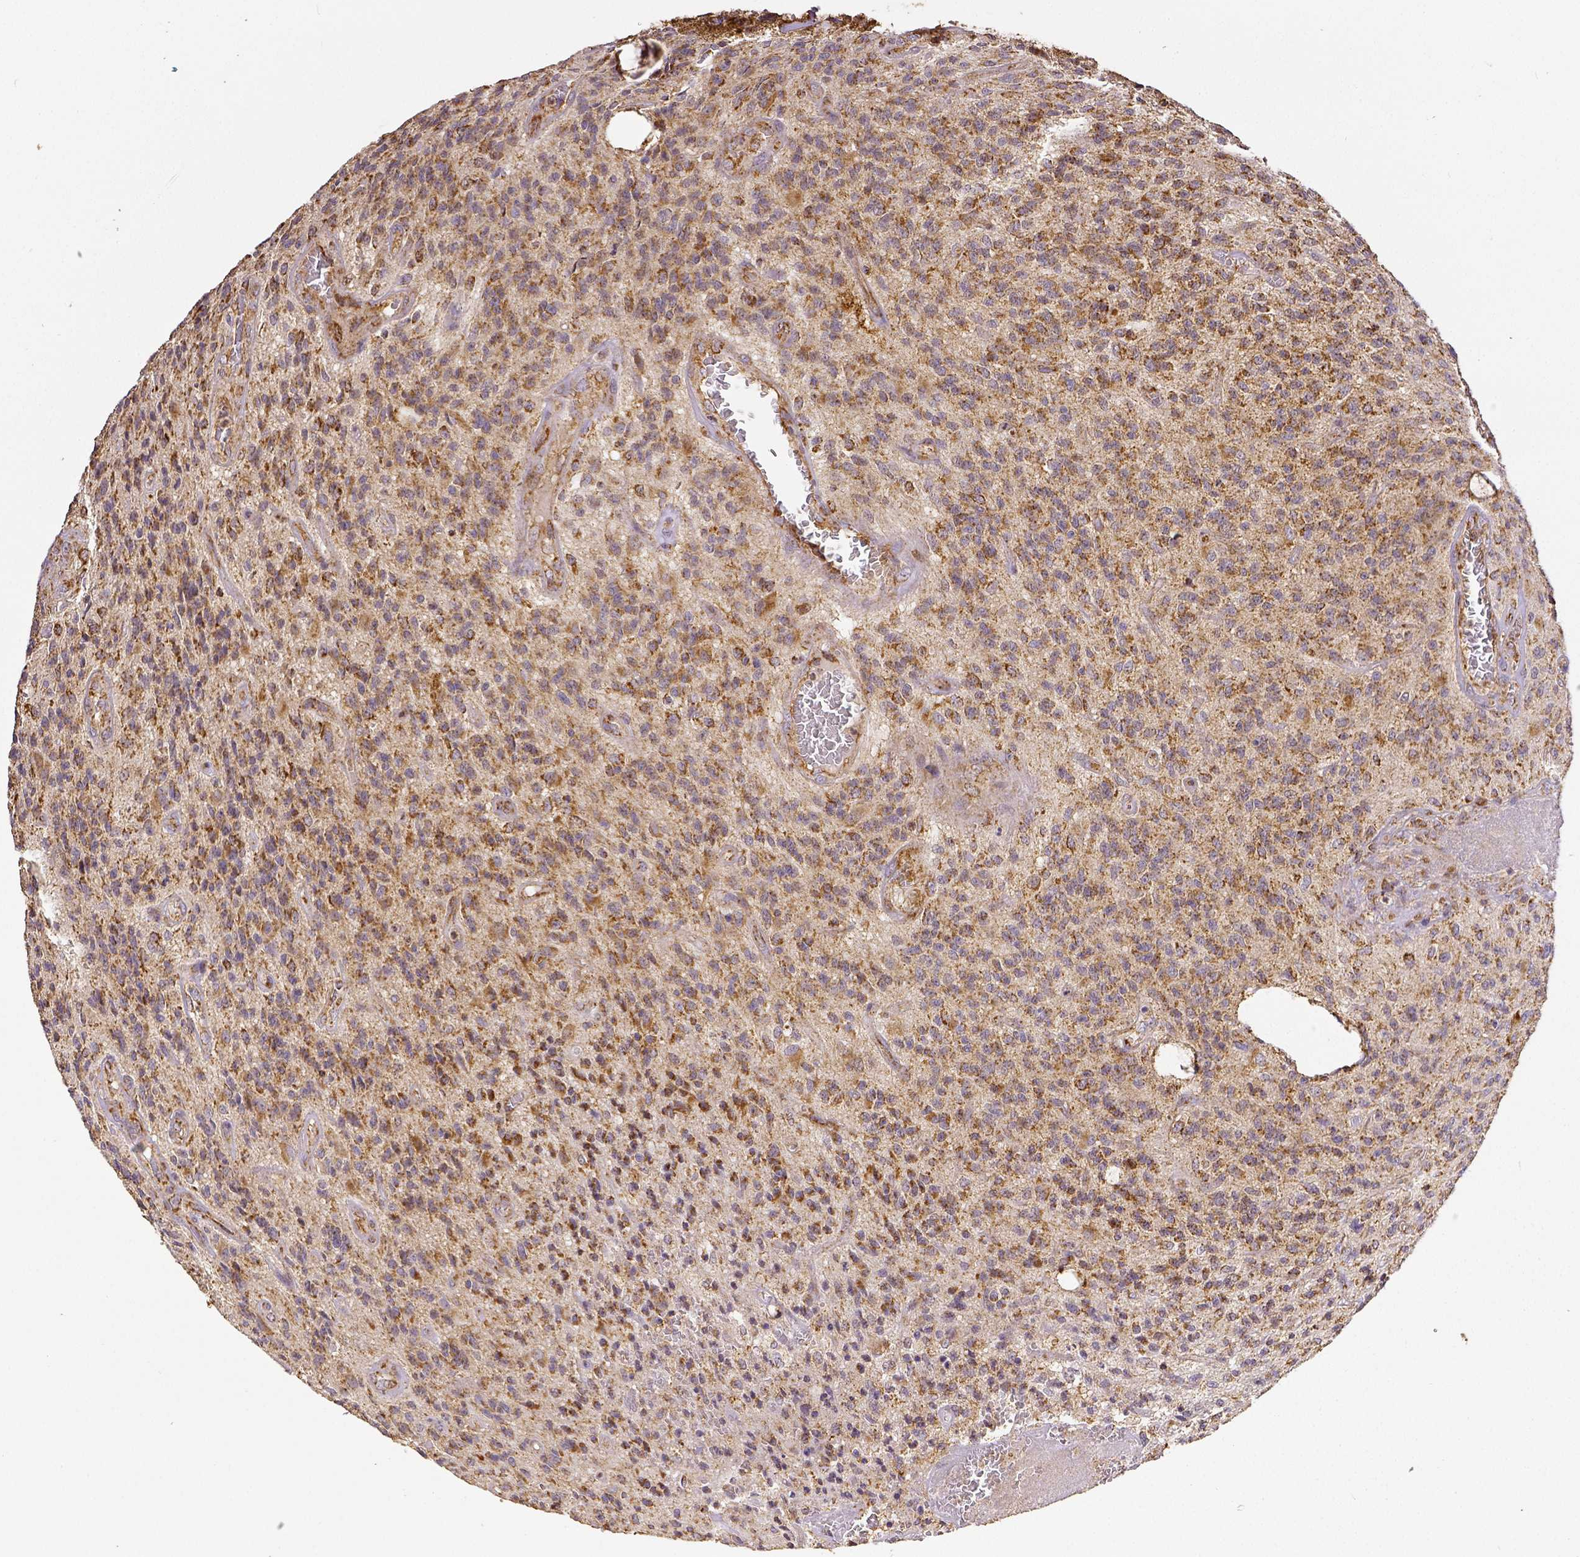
{"staining": {"intensity": "moderate", "quantity": ">75%", "location": "cytoplasmic/membranous"}, "tissue": "glioma", "cell_type": "Tumor cells", "image_type": "cancer", "snomed": [{"axis": "morphology", "description": "Glioma, malignant, High grade"}, {"axis": "topography", "description": "Brain"}], "caption": "Brown immunohistochemical staining in glioma demonstrates moderate cytoplasmic/membranous positivity in approximately >75% of tumor cells.", "gene": "SDHB", "patient": {"sex": "male", "age": 76}}